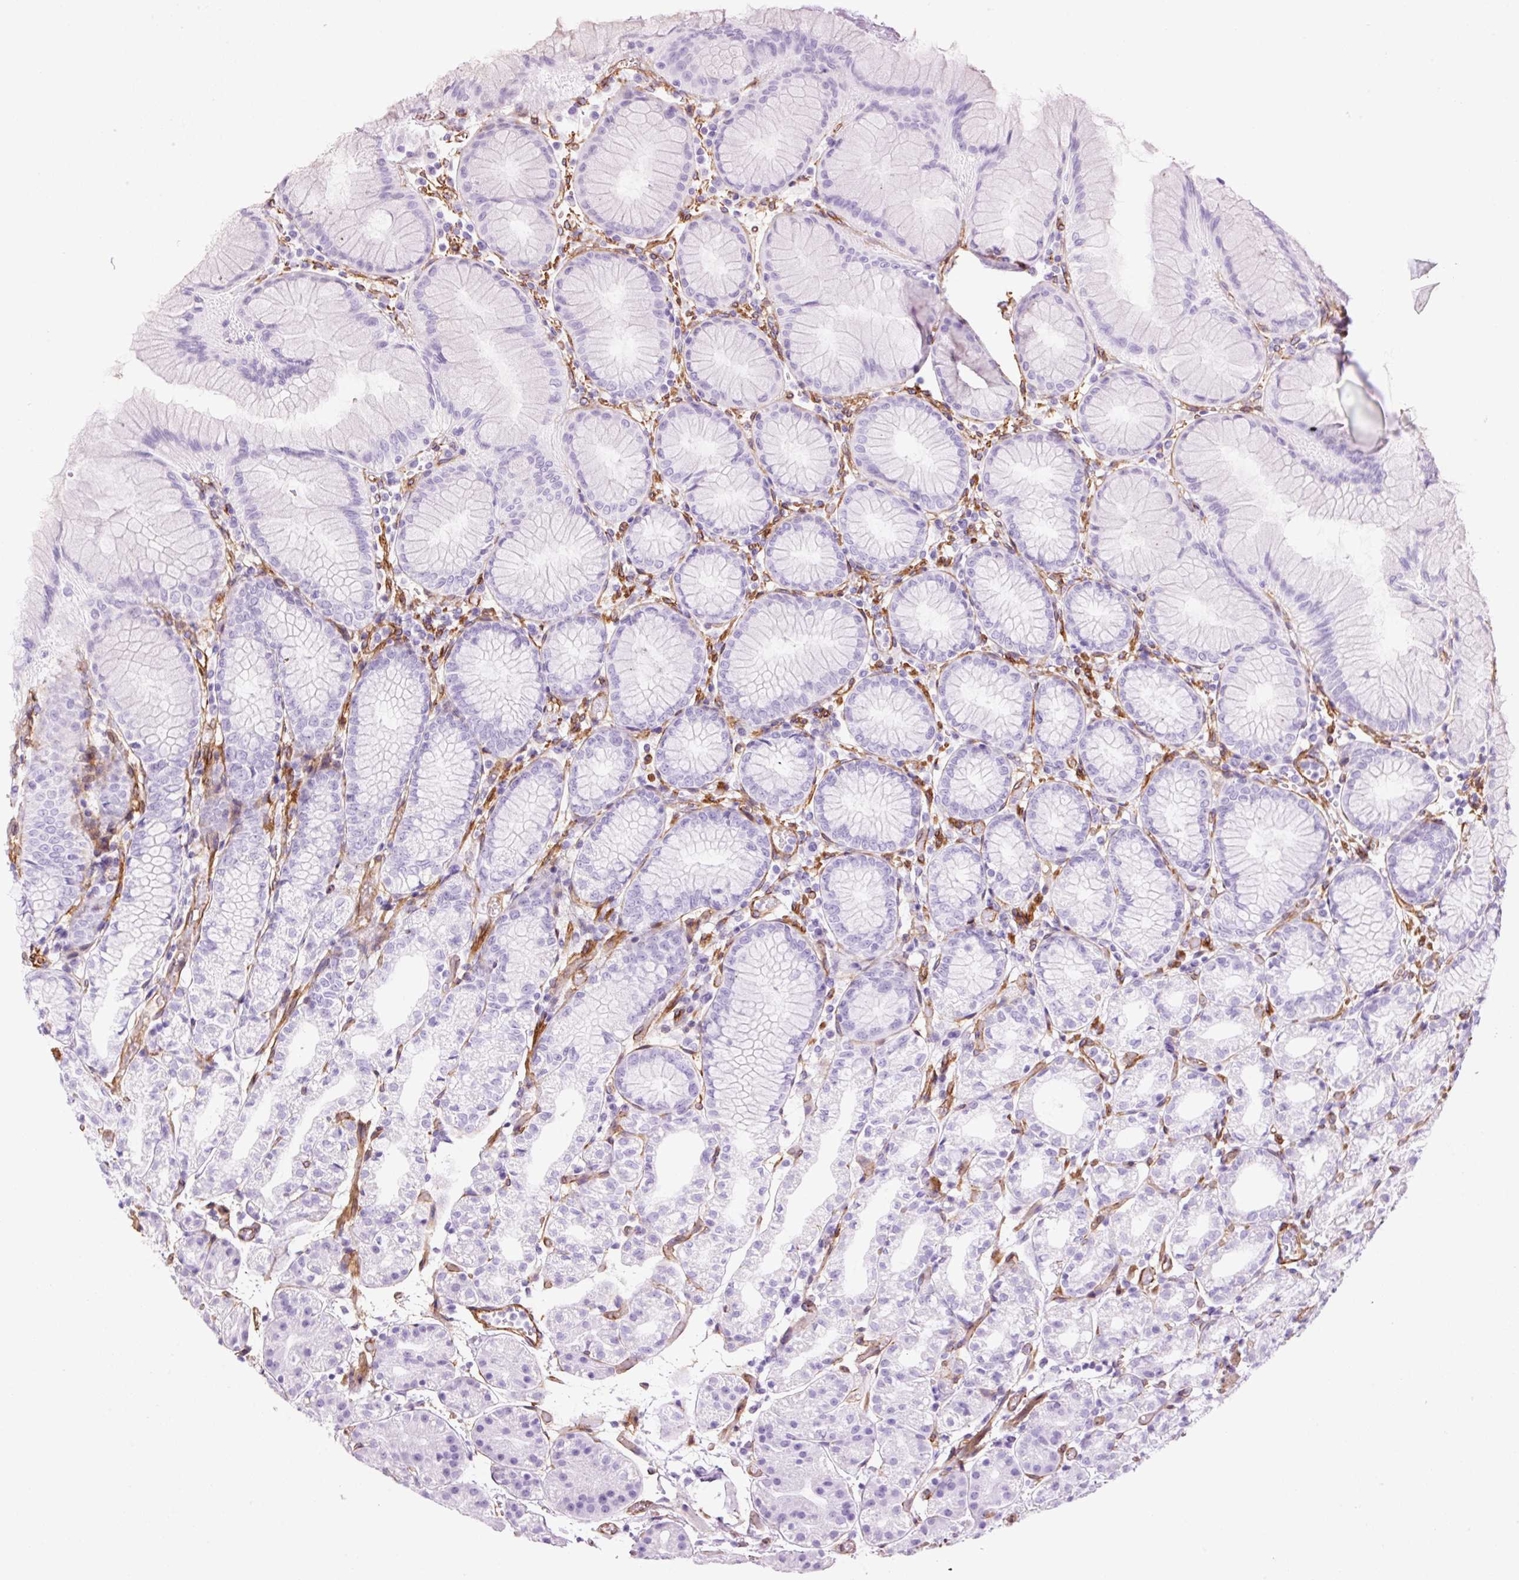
{"staining": {"intensity": "negative", "quantity": "none", "location": "none"}, "tissue": "stomach", "cell_type": "Glandular cells", "image_type": "normal", "snomed": [{"axis": "morphology", "description": "Normal tissue, NOS"}, {"axis": "topography", "description": "Stomach"}], "caption": "IHC of benign human stomach reveals no positivity in glandular cells.", "gene": "CAV1", "patient": {"sex": "female", "age": 57}}